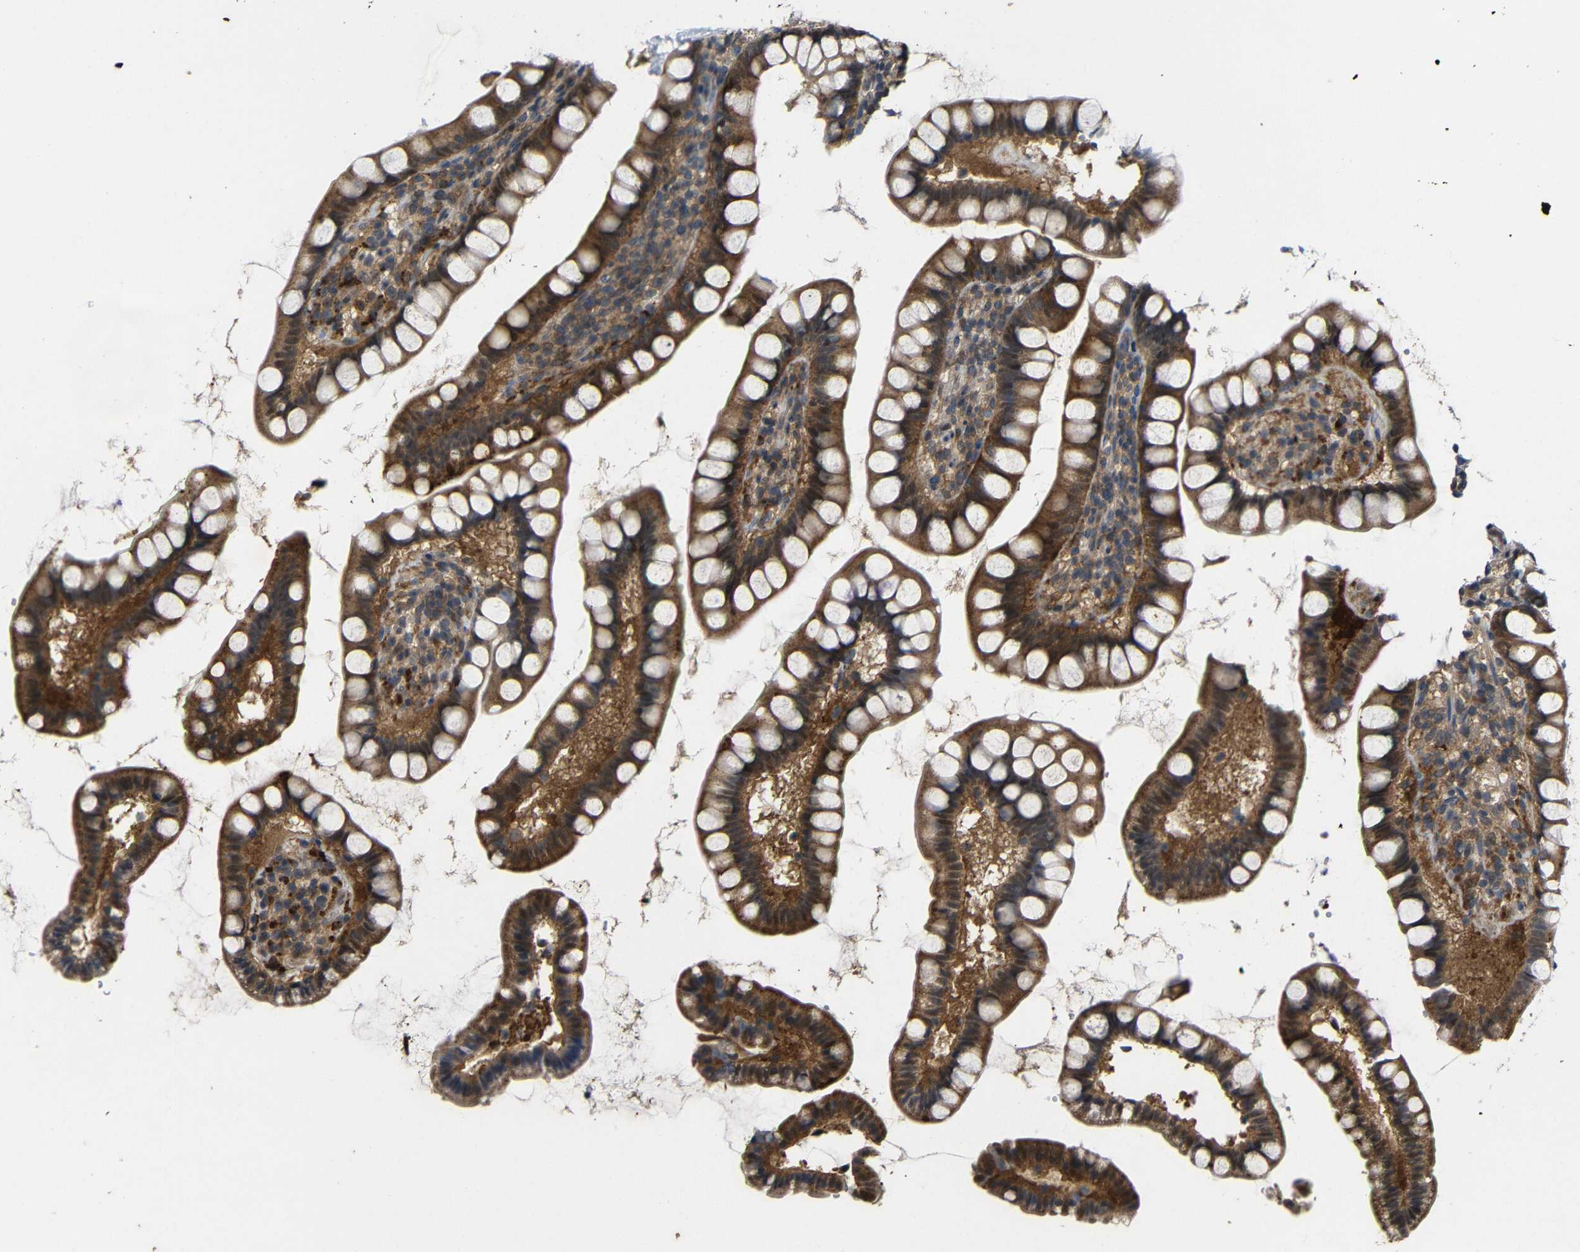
{"staining": {"intensity": "strong", "quantity": ">75%", "location": "cytoplasmic/membranous"}, "tissue": "small intestine", "cell_type": "Glandular cells", "image_type": "normal", "snomed": [{"axis": "morphology", "description": "Normal tissue, NOS"}, {"axis": "topography", "description": "Small intestine"}], "caption": "Immunohistochemistry (IHC) of benign small intestine displays high levels of strong cytoplasmic/membranous staining in approximately >75% of glandular cells.", "gene": "ATG12", "patient": {"sex": "female", "age": 84}}